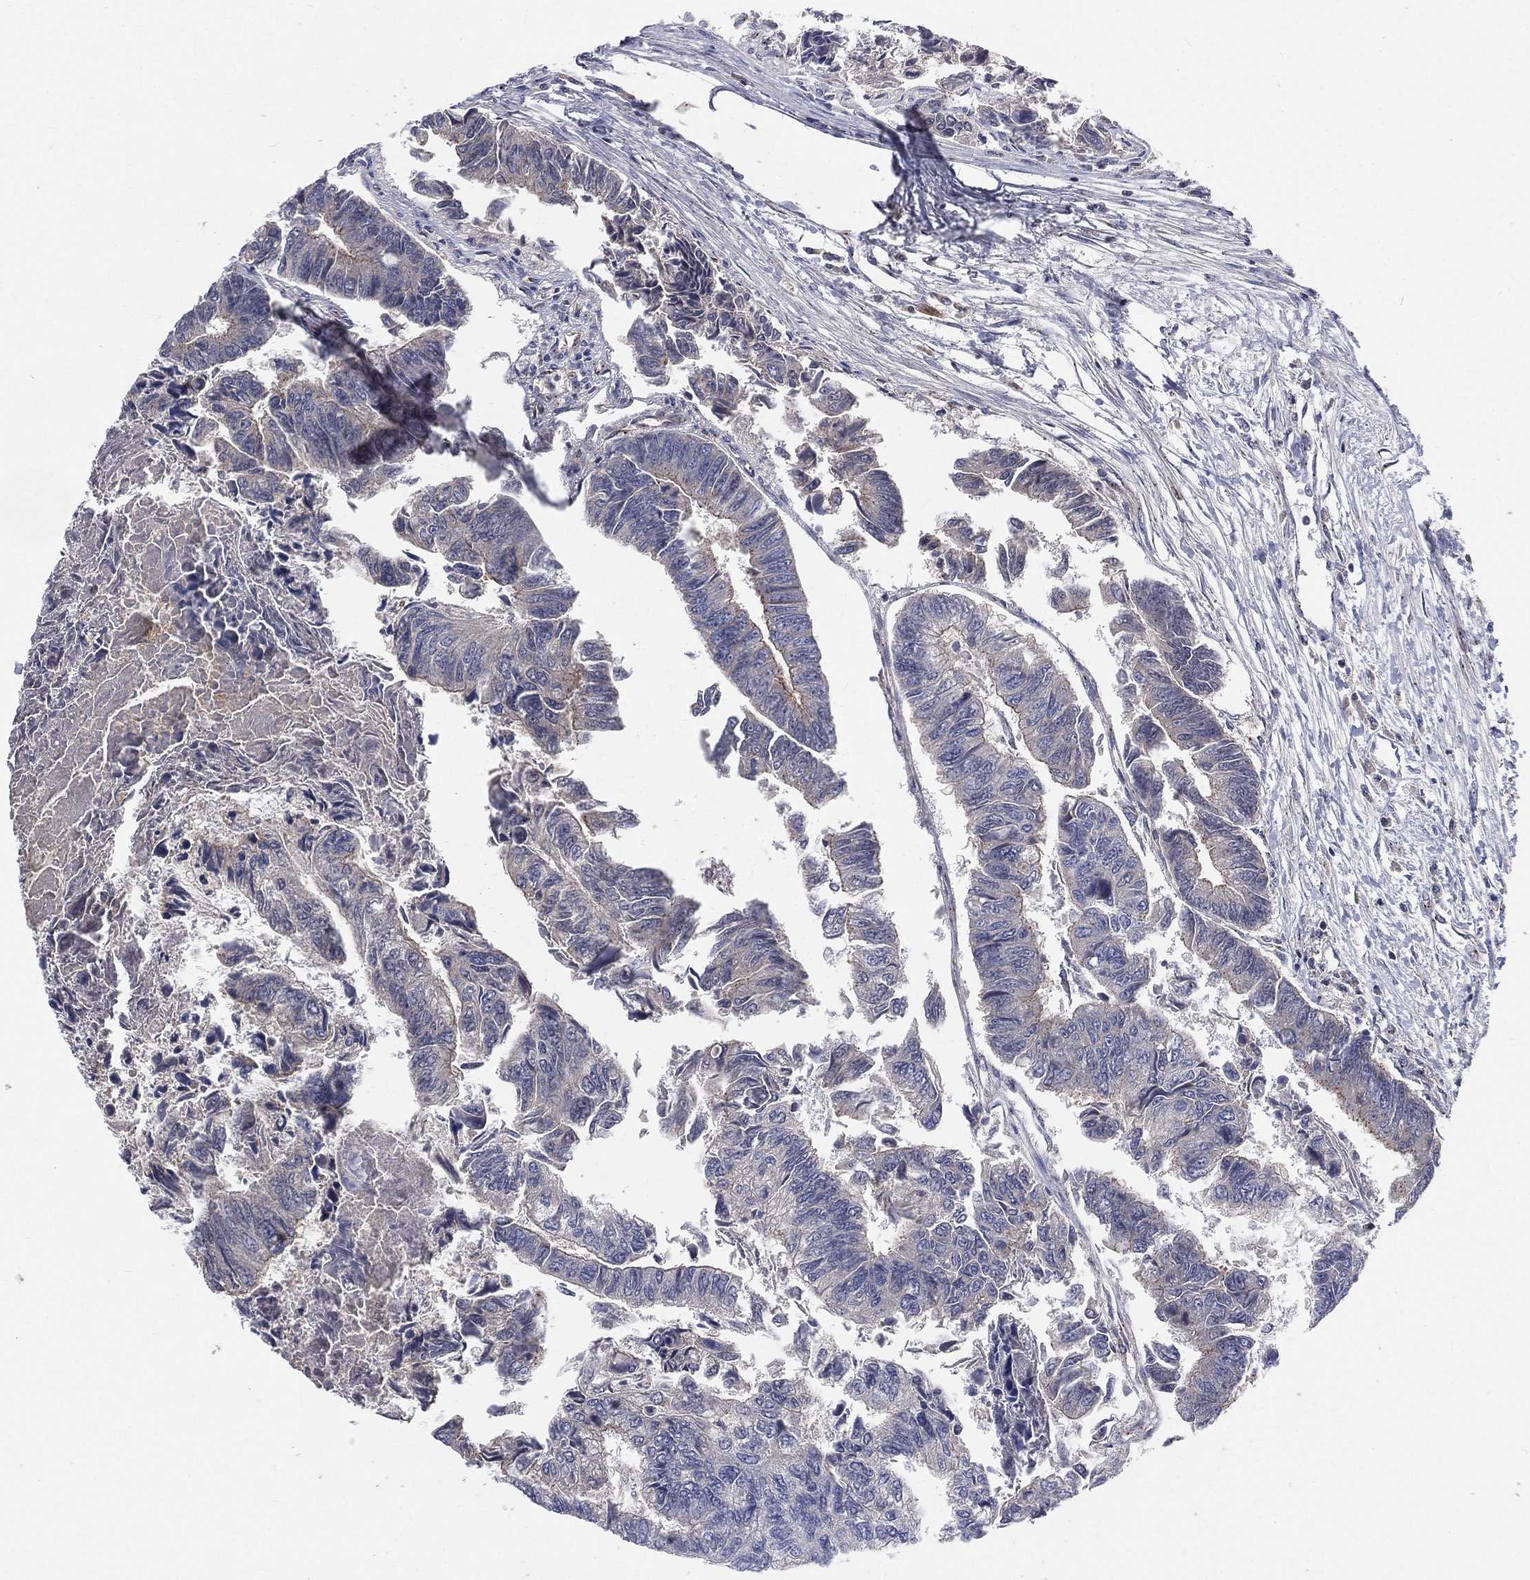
{"staining": {"intensity": "negative", "quantity": "none", "location": "none"}, "tissue": "colorectal cancer", "cell_type": "Tumor cells", "image_type": "cancer", "snomed": [{"axis": "morphology", "description": "Adenocarcinoma, NOS"}, {"axis": "topography", "description": "Colon"}], "caption": "DAB (3,3'-diaminobenzidine) immunohistochemical staining of colorectal cancer (adenocarcinoma) demonstrates no significant expression in tumor cells.", "gene": "CROCC", "patient": {"sex": "female", "age": 65}}